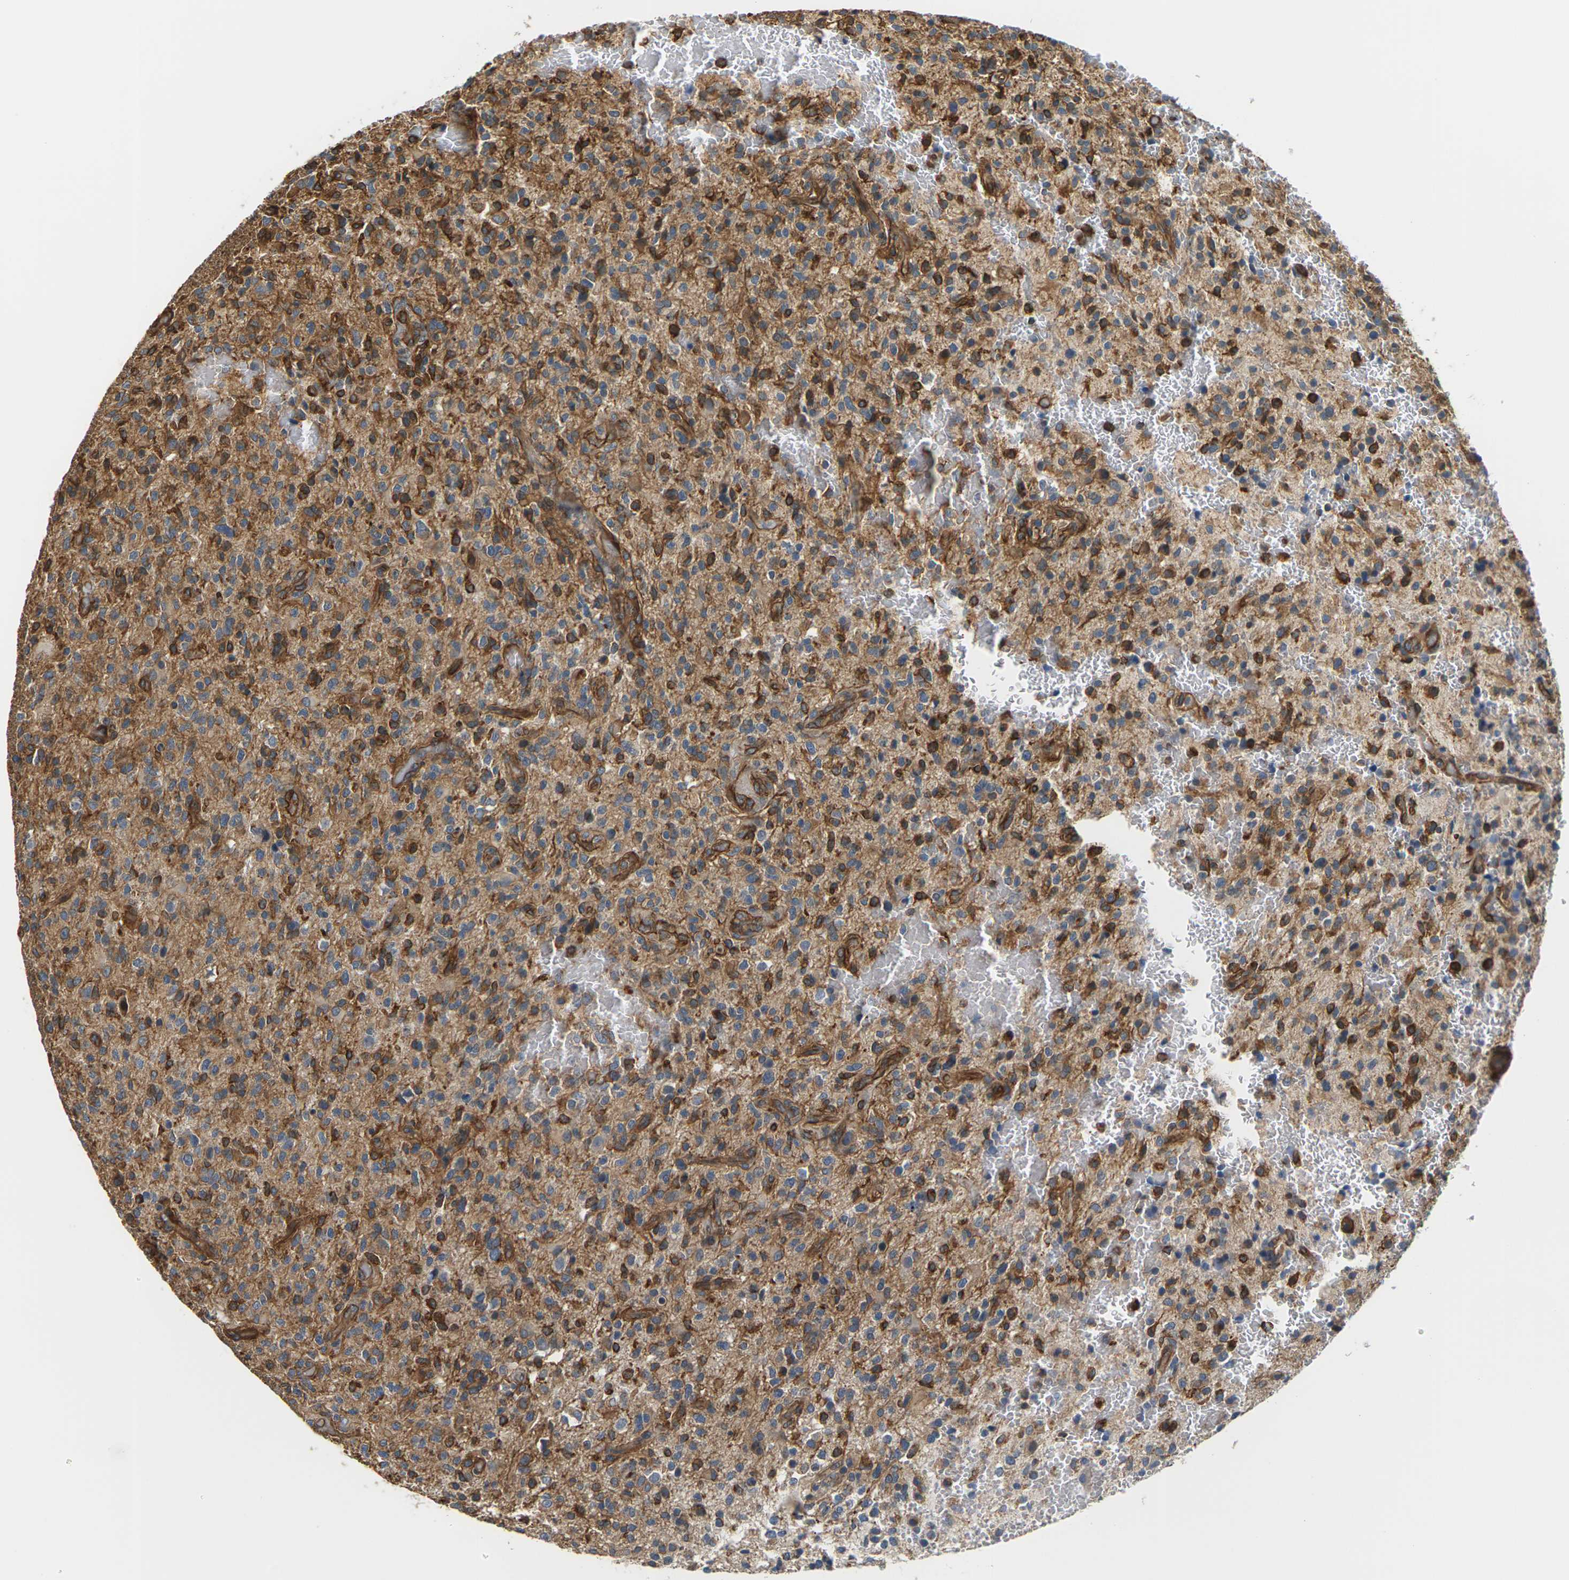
{"staining": {"intensity": "strong", "quantity": ">75%", "location": "cytoplasmic/membranous"}, "tissue": "glioma", "cell_type": "Tumor cells", "image_type": "cancer", "snomed": [{"axis": "morphology", "description": "Glioma, malignant, High grade"}, {"axis": "topography", "description": "Brain"}], "caption": "Immunohistochemistry micrograph of neoplastic tissue: human malignant high-grade glioma stained using IHC shows high levels of strong protein expression localized specifically in the cytoplasmic/membranous of tumor cells, appearing as a cytoplasmic/membranous brown color.", "gene": "PCDHB4", "patient": {"sex": "male", "age": 71}}